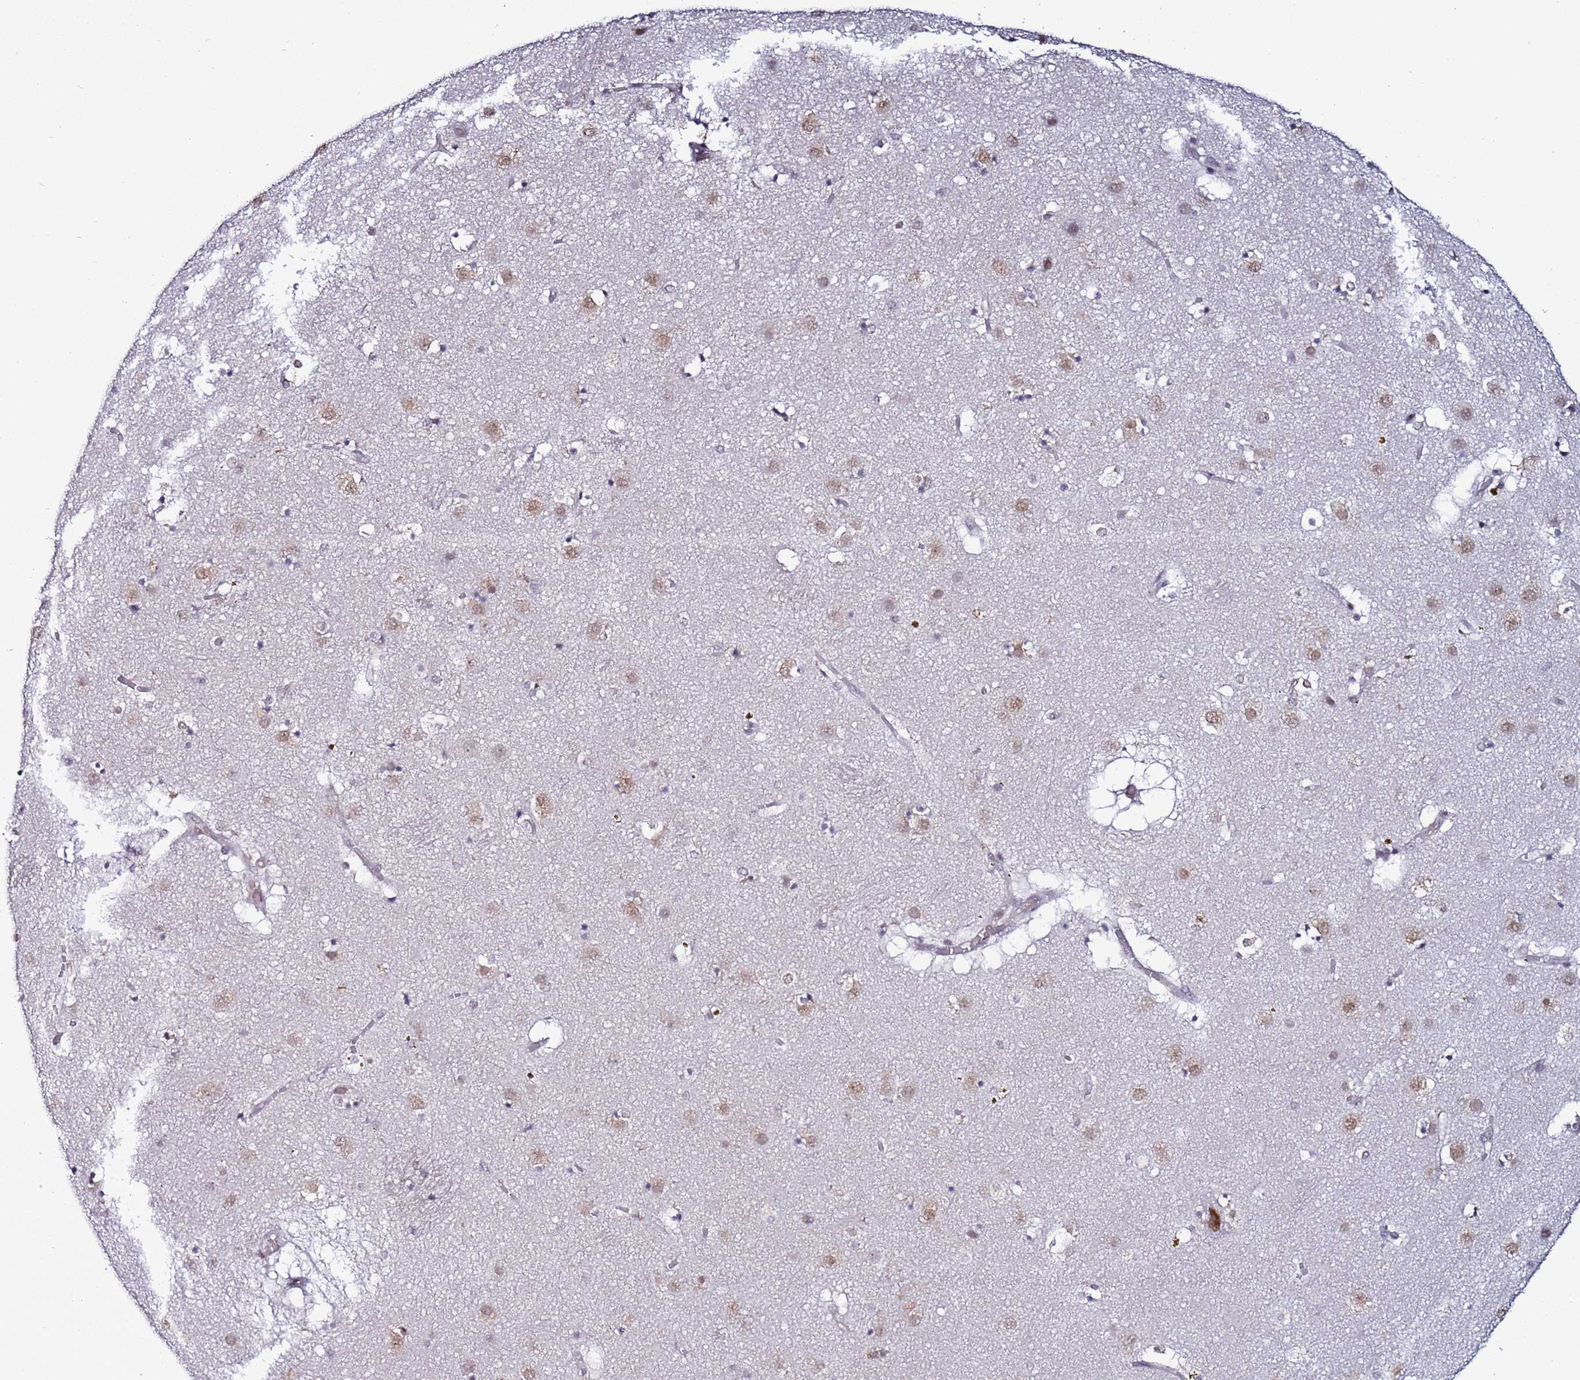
{"staining": {"intensity": "negative", "quantity": "none", "location": "none"}, "tissue": "caudate", "cell_type": "Glial cells", "image_type": "normal", "snomed": [{"axis": "morphology", "description": "Normal tissue, NOS"}, {"axis": "topography", "description": "Lateral ventricle wall"}], "caption": "This is an IHC image of benign human caudate. There is no staining in glial cells.", "gene": "PSMA7", "patient": {"sex": "male", "age": 70}}